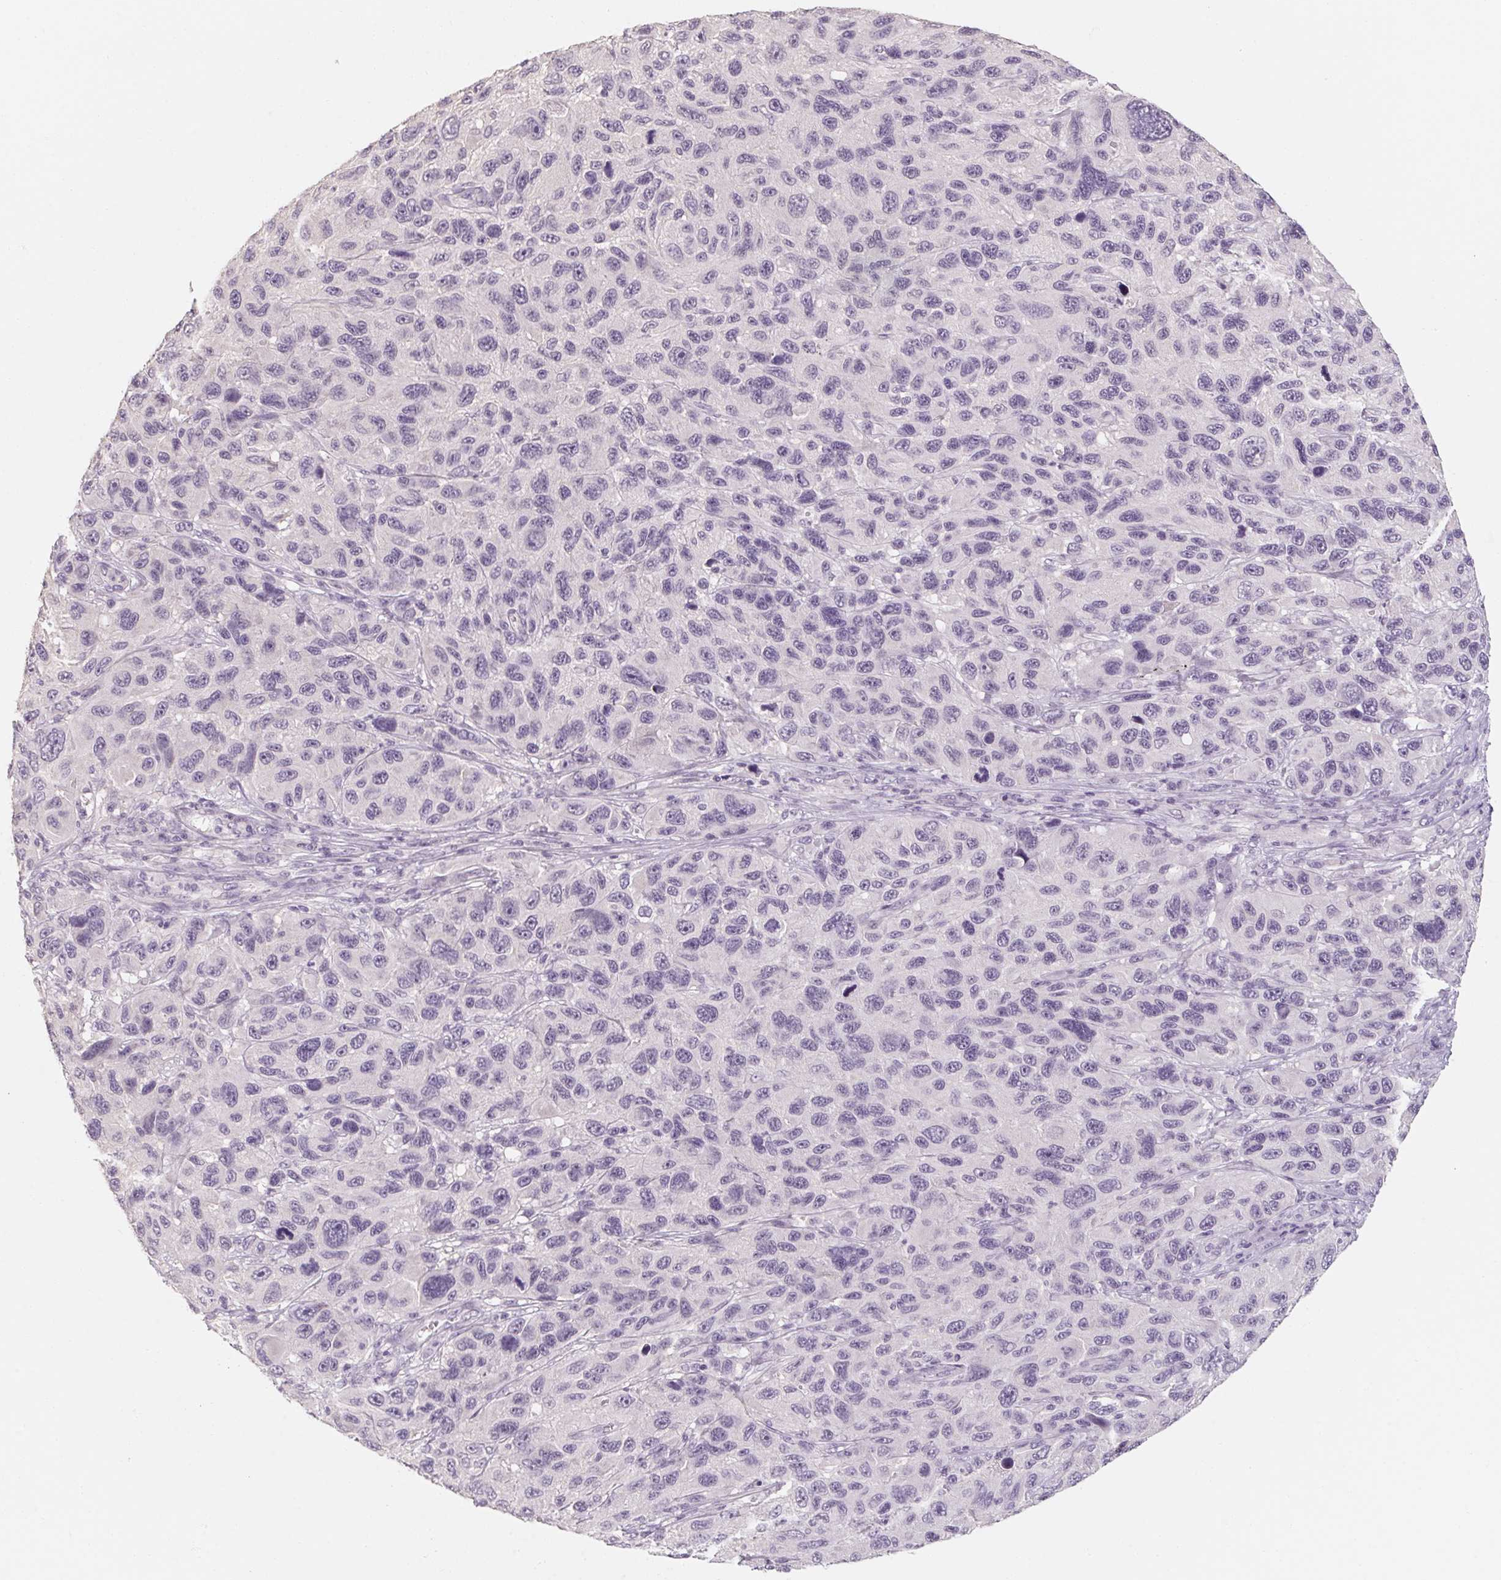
{"staining": {"intensity": "negative", "quantity": "none", "location": "none"}, "tissue": "melanoma", "cell_type": "Tumor cells", "image_type": "cancer", "snomed": [{"axis": "morphology", "description": "Malignant melanoma, NOS"}, {"axis": "topography", "description": "Skin"}], "caption": "The histopathology image reveals no staining of tumor cells in malignant melanoma. Brightfield microscopy of immunohistochemistry stained with DAB (3,3'-diaminobenzidine) (brown) and hematoxylin (blue), captured at high magnification.", "gene": "CAPZA3", "patient": {"sex": "male", "age": 53}}